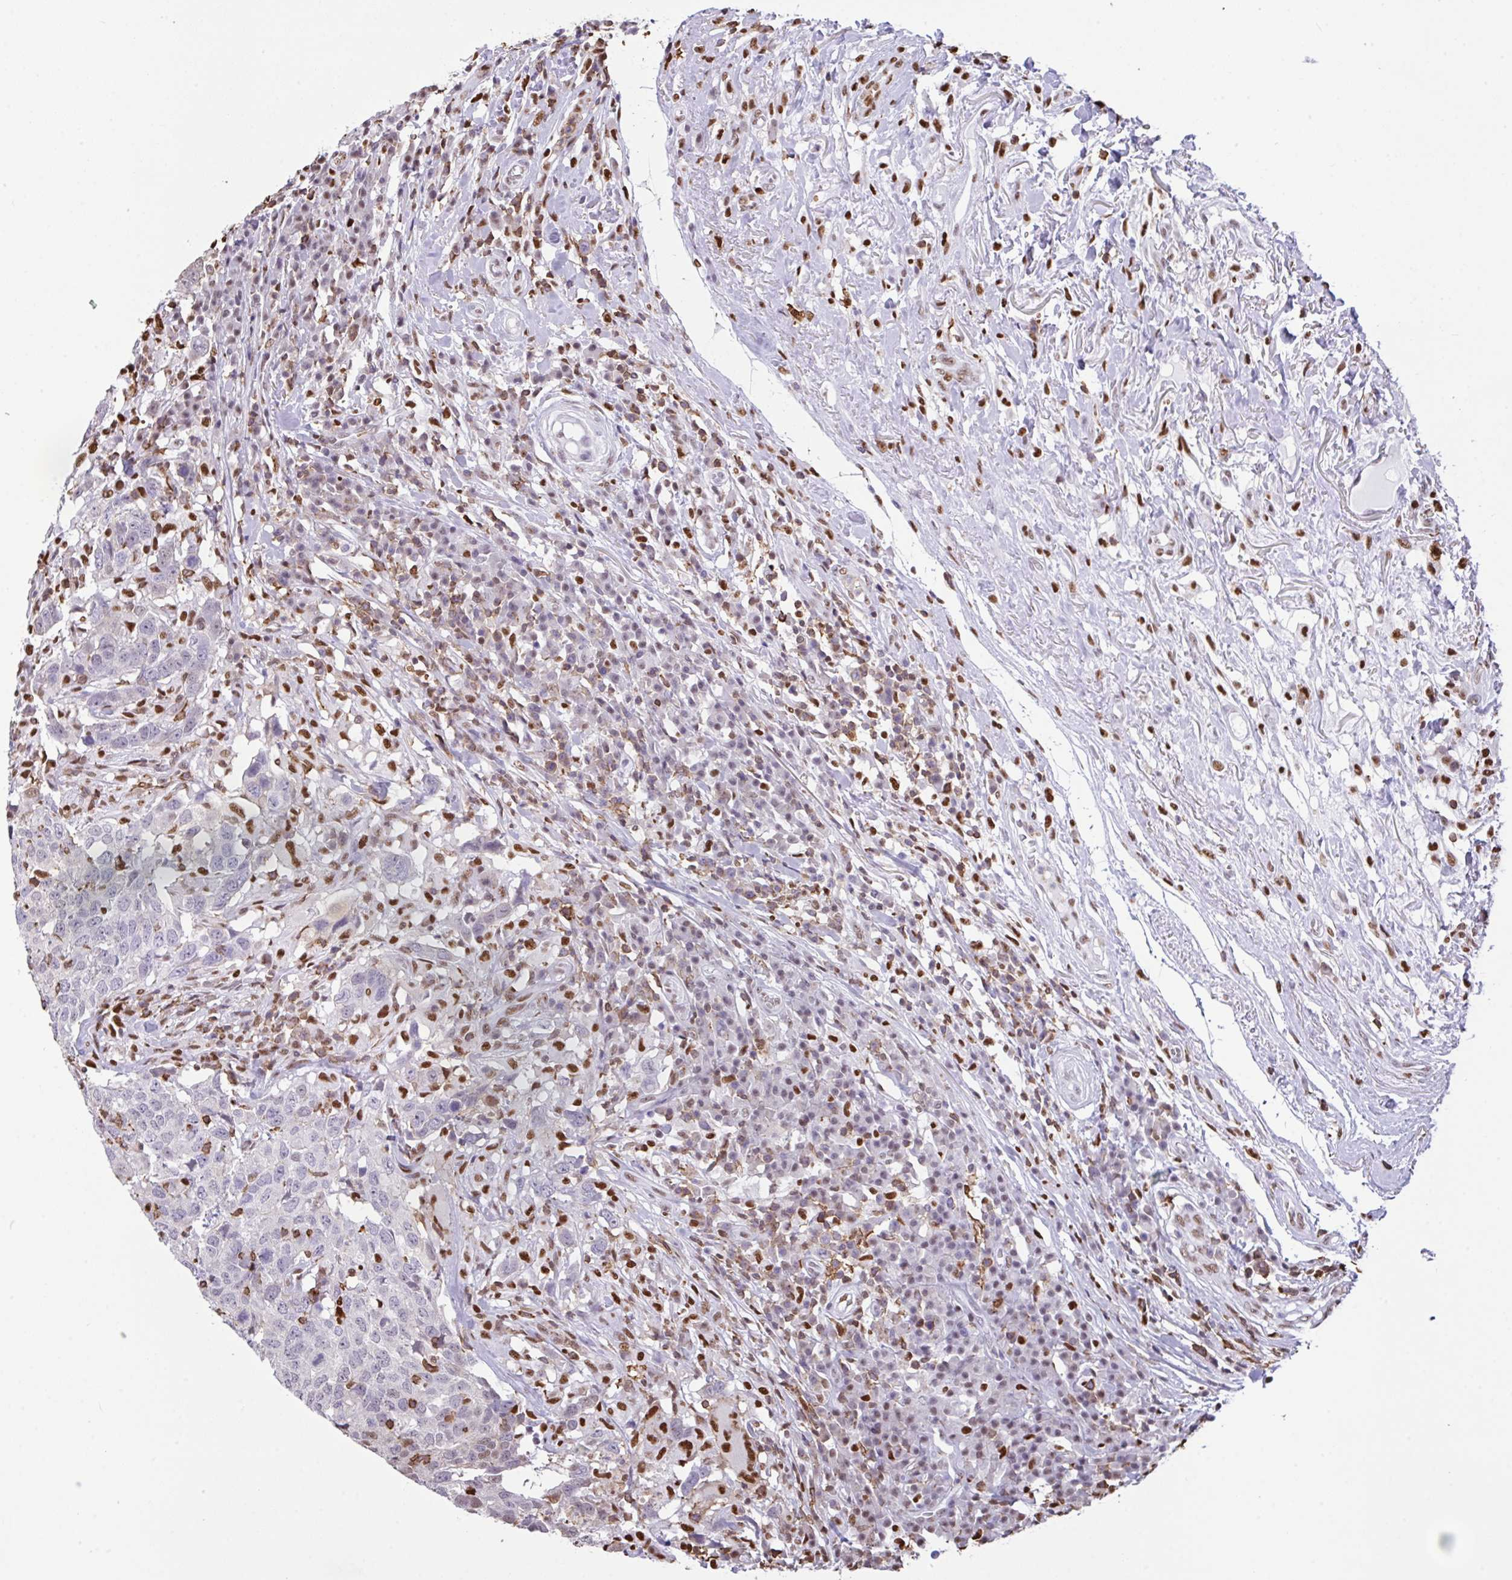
{"staining": {"intensity": "negative", "quantity": "none", "location": "none"}, "tissue": "head and neck cancer", "cell_type": "Tumor cells", "image_type": "cancer", "snomed": [{"axis": "morphology", "description": "Normal tissue, NOS"}, {"axis": "morphology", "description": "Squamous cell carcinoma, NOS"}, {"axis": "topography", "description": "Skeletal muscle"}, {"axis": "topography", "description": "Vascular tissue"}, {"axis": "topography", "description": "Peripheral nerve tissue"}, {"axis": "topography", "description": "Head-Neck"}], "caption": "A high-resolution micrograph shows immunohistochemistry staining of head and neck cancer, which exhibits no significant staining in tumor cells.", "gene": "BTBD10", "patient": {"sex": "male", "age": 66}}